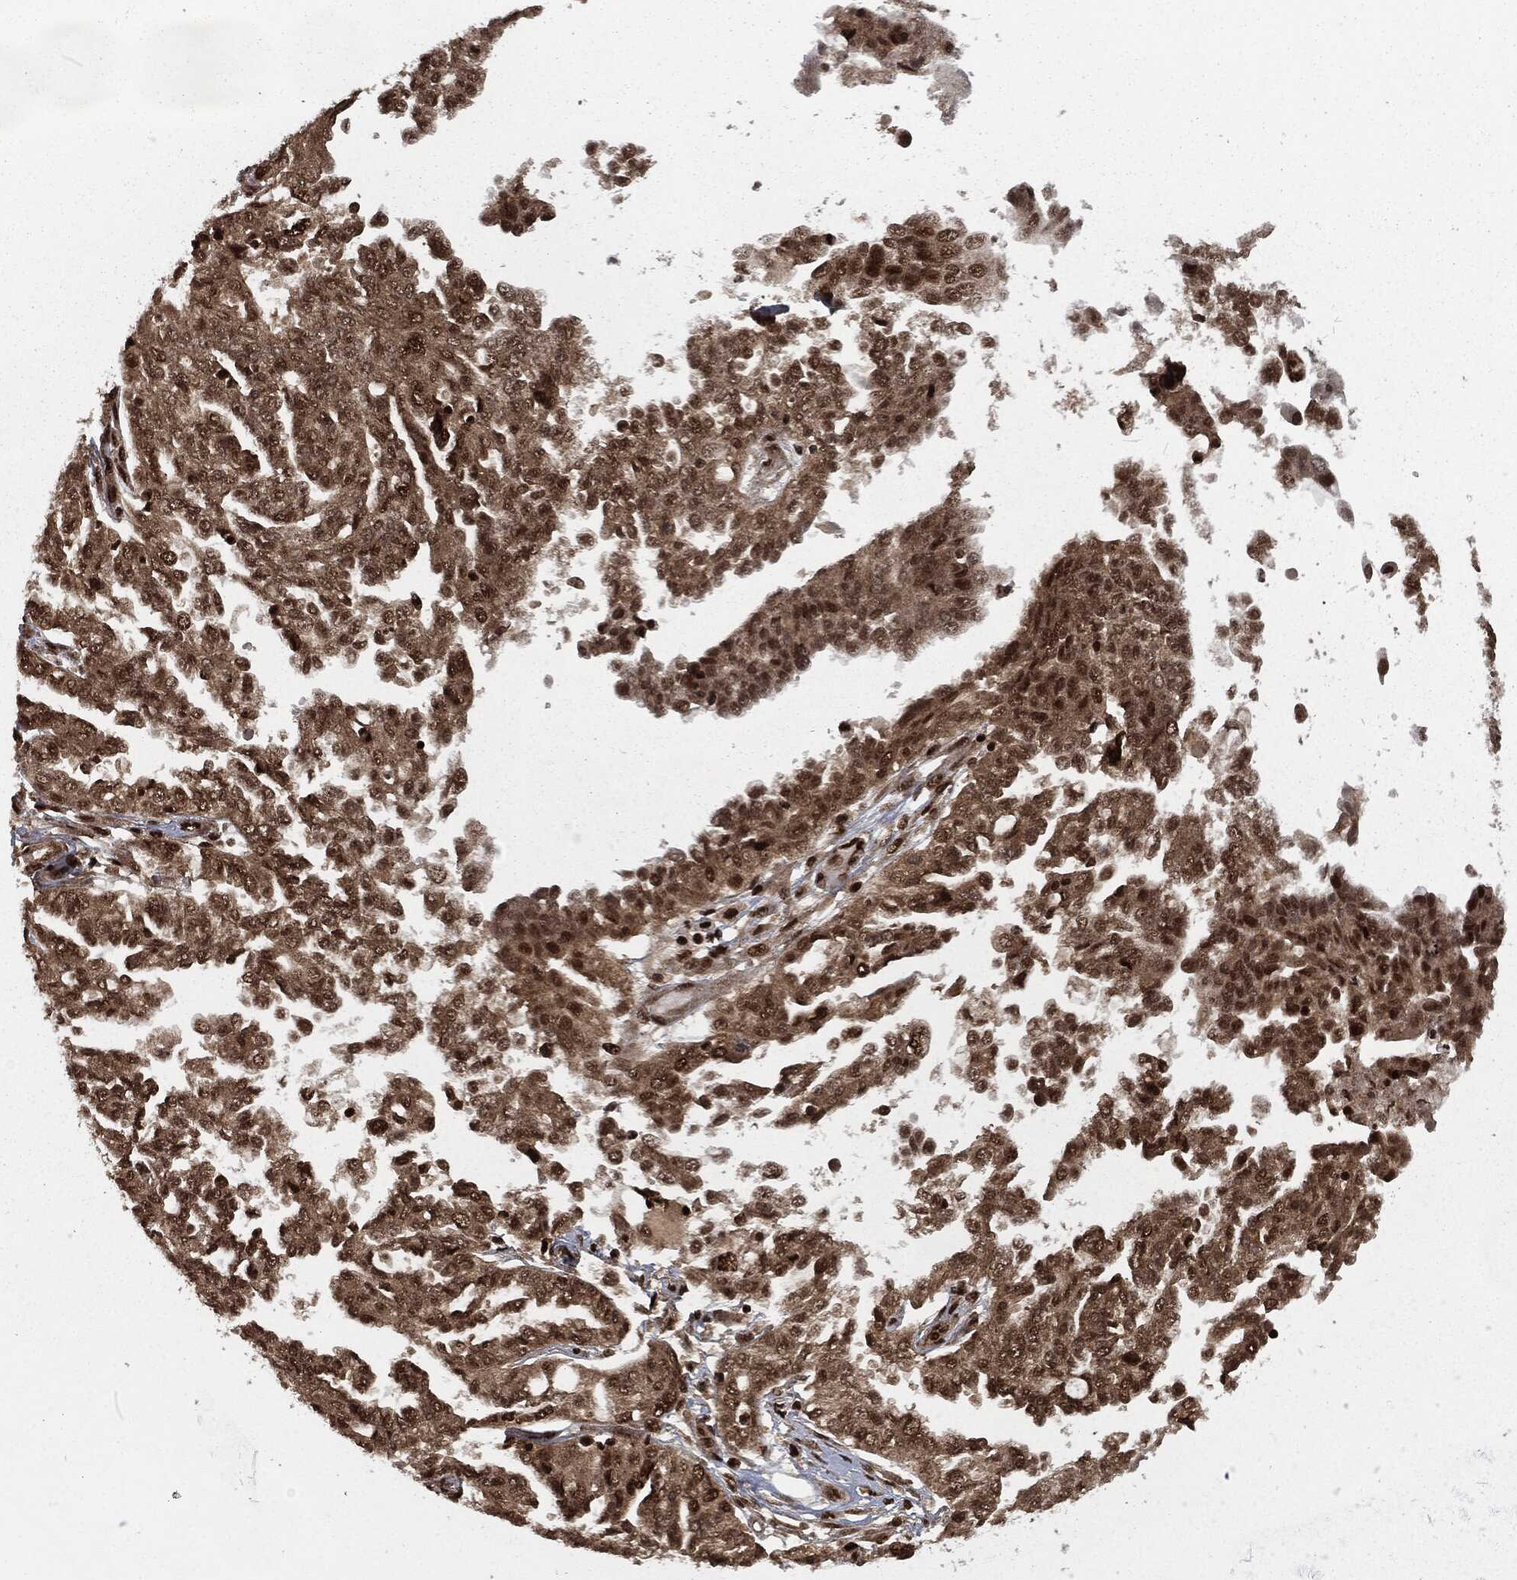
{"staining": {"intensity": "strong", "quantity": "<25%", "location": "cytoplasmic/membranous,nuclear"}, "tissue": "ovarian cancer", "cell_type": "Tumor cells", "image_type": "cancer", "snomed": [{"axis": "morphology", "description": "Cystadenocarcinoma, serous, NOS"}, {"axis": "topography", "description": "Ovary"}], "caption": "Tumor cells show medium levels of strong cytoplasmic/membranous and nuclear expression in approximately <25% of cells in human serous cystadenocarcinoma (ovarian).", "gene": "NGRN", "patient": {"sex": "female", "age": 67}}